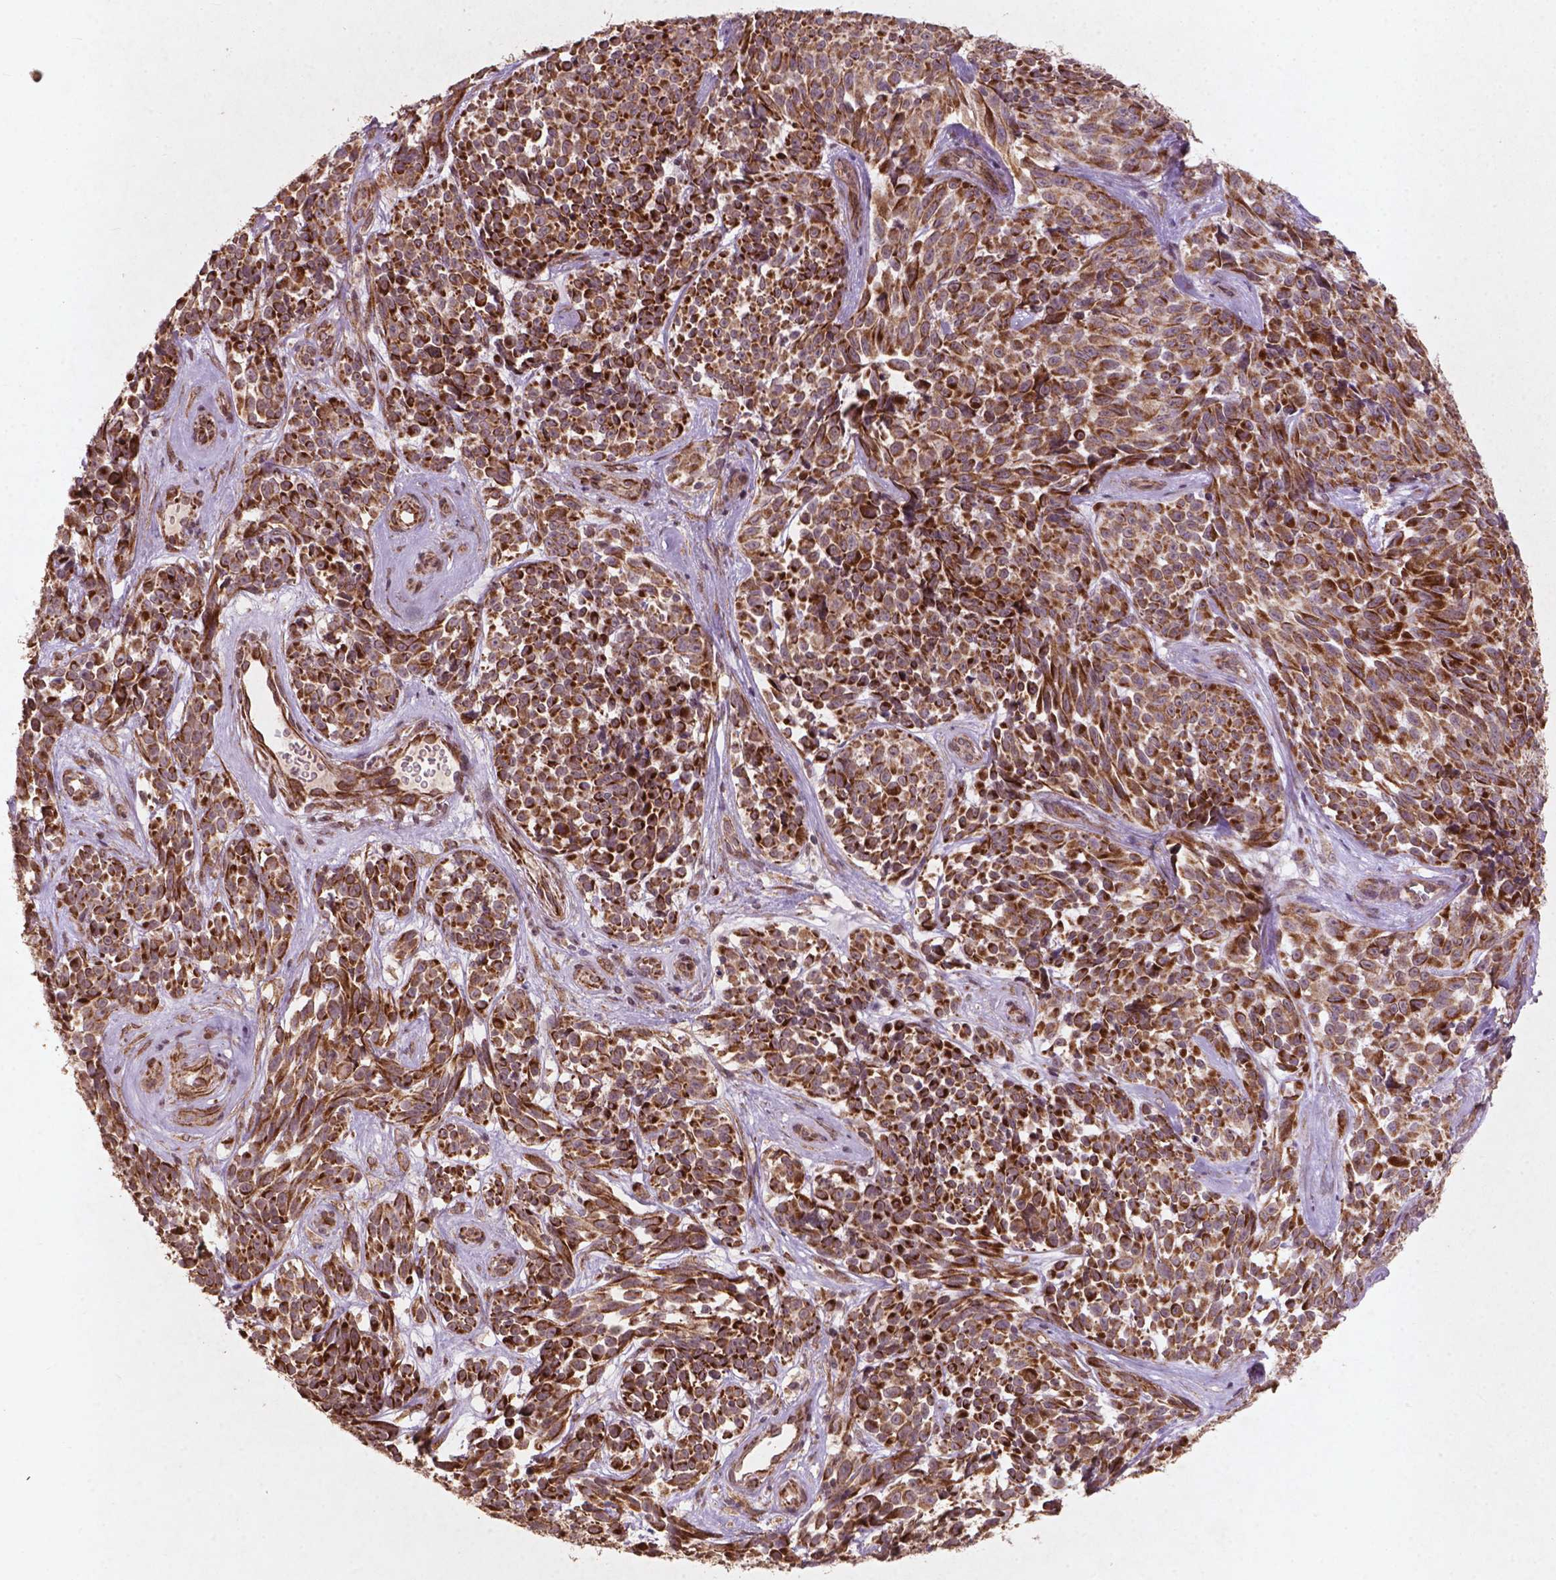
{"staining": {"intensity": "strong", "quantity": ">75%", "location": "cytoplasmic/membranous"}, "tissue": "melanoma", "cell_type": "Tumor cells", "image_type": "cancer", "snomed": [{"axis": "morphology", "description": "Malignant melanoma, NOS"}, {"axis": "topography", "description": "Skin"}], "caption": "Immunohistochemistry of melanoma exhibits high levels of strong cytoplasmic/membranous staining in about >75% of tumor cells. (DAB (3,3'-diaminobenzidine) IHC with brightfield microscopy, high magnification).", "gene": "SMAD2", "patient": {"sex": "female", "age": 88}}